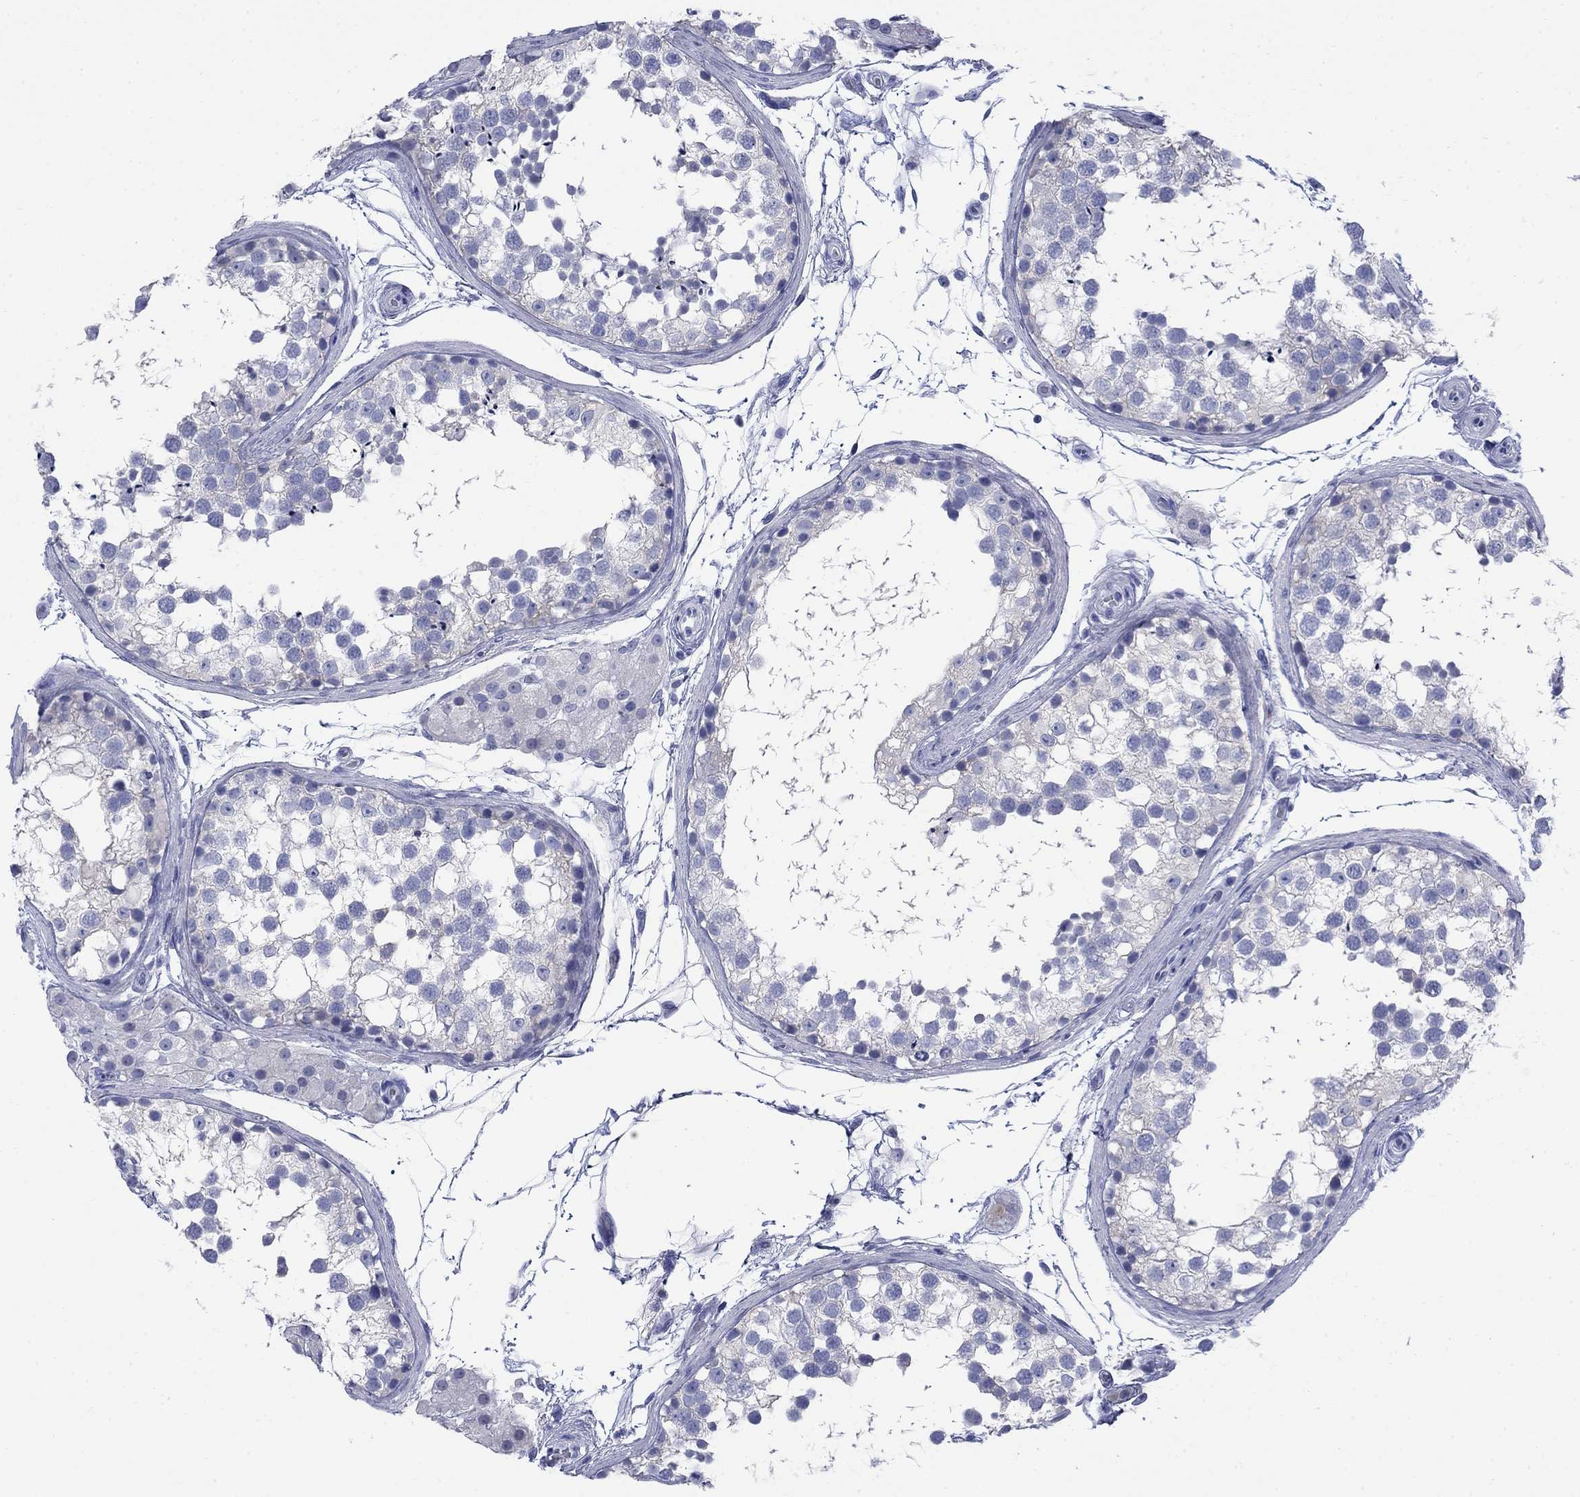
{"staining": {"intensity": "negative", "quantity": "none", "location": "none"}, "tissue": "testis", "cell_type": "Cells in seminiferous ducts", "image_type": "normal", "snomed": [{"axis": "morphology", "description": "Normal tissue, NOS"}, {"axis": "morphology", "description": "Seminoma, NOS"}, {"axis": "topography", "description": "Testis"}], "caption": "This is an immunohistochemistry (IHC) image of normal human testis. There is no expression in cells in seminiferous ducts.", "gene": "IGF2BP3", "patient": {"sex": "male", "age": 65}}